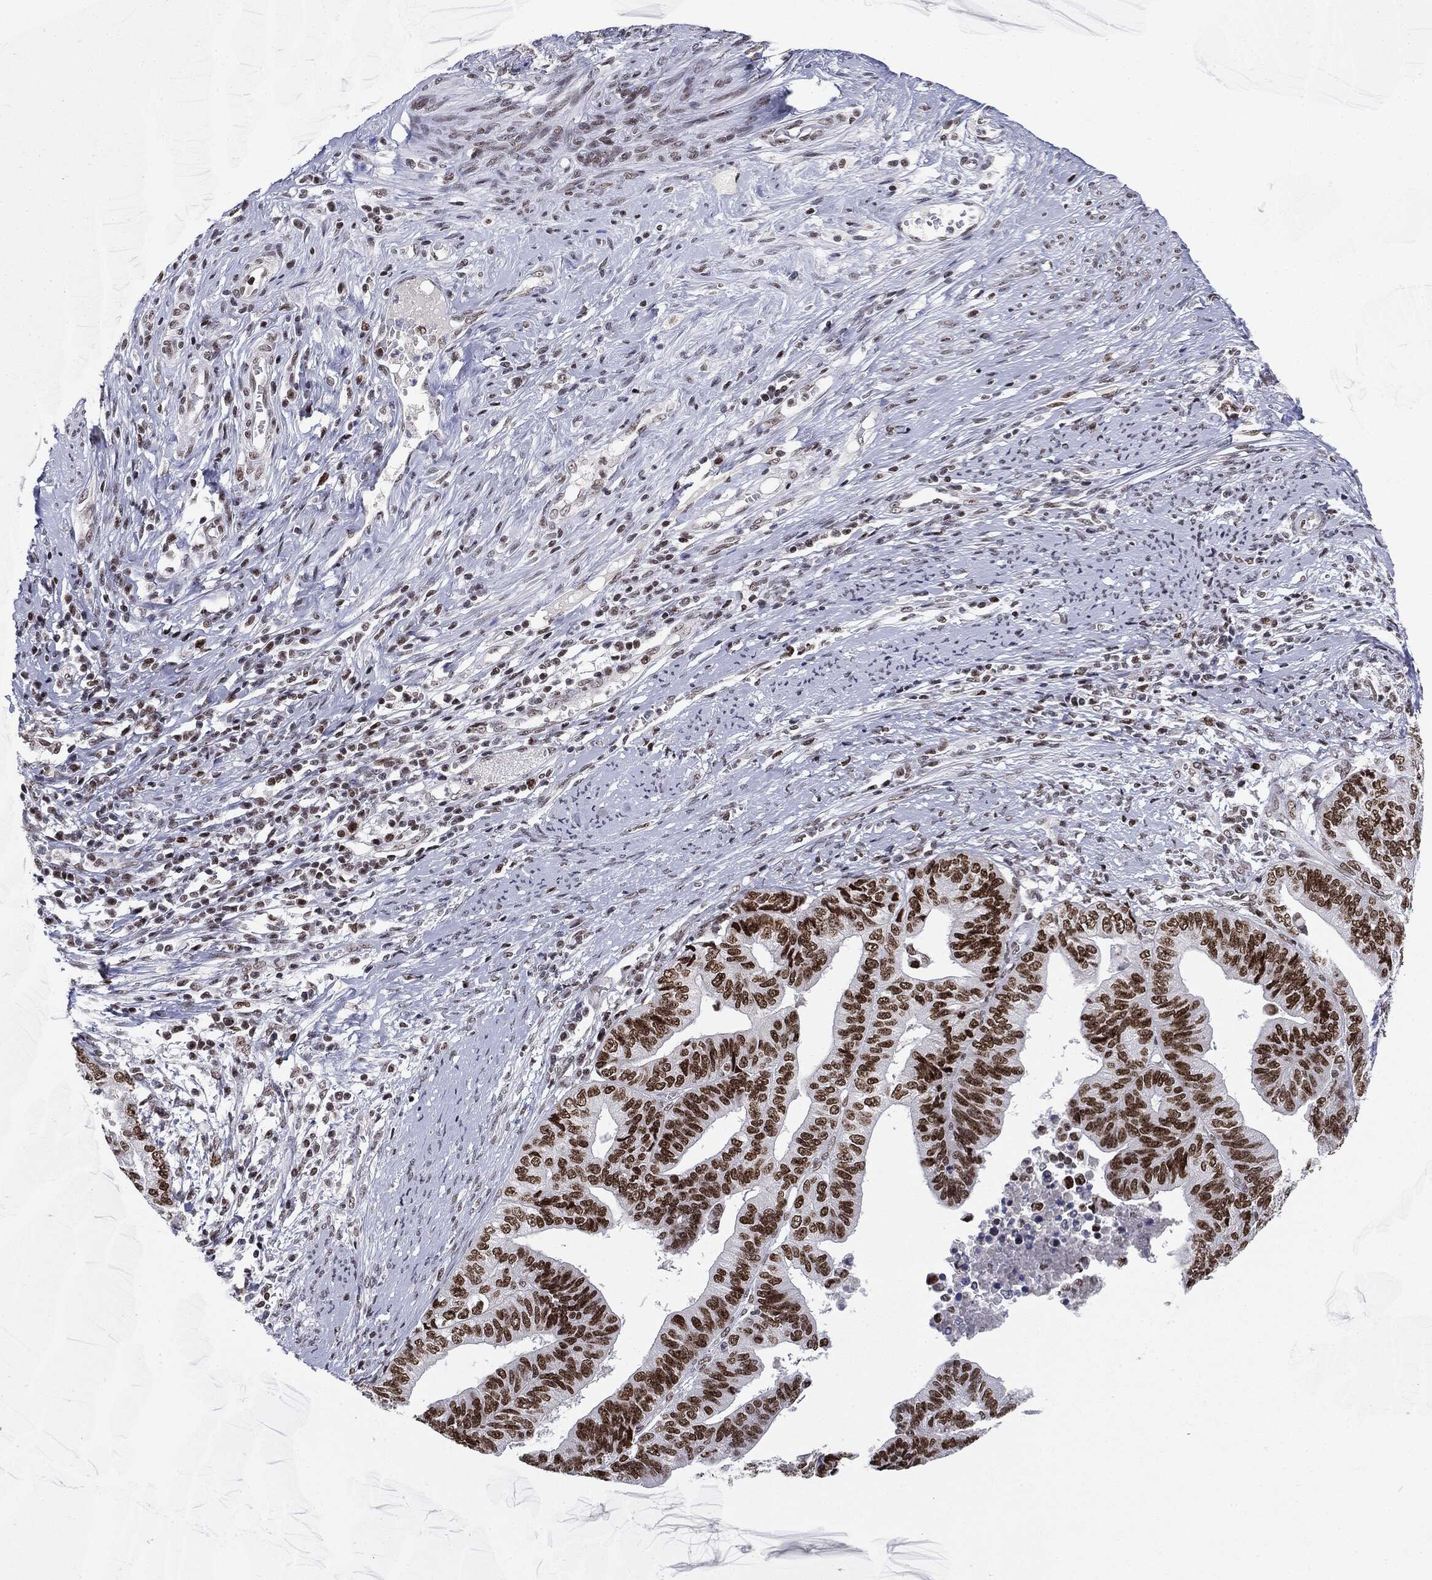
{"staining": {"intensity": "strong", "quantity": ">75%", "location": "nuclear"}, "tissue": "endometrial cancer", "cell_type": "Tumor cells", "image_type": "cancer", "snomed": [{"axis": "morphology", "description": "Adenocarcinoma, NOS"}, {"axis": "topography", "description": "Endometrium"}], "caption": "High-power microscopy captured an immunohistochemistry micrograph of adenocarcinoma (endometrial), revealing strong nuclear expression in about >75% of tumor cells.", "gene": "MDC1", "patient": {"sex": "female", "age": 65}}